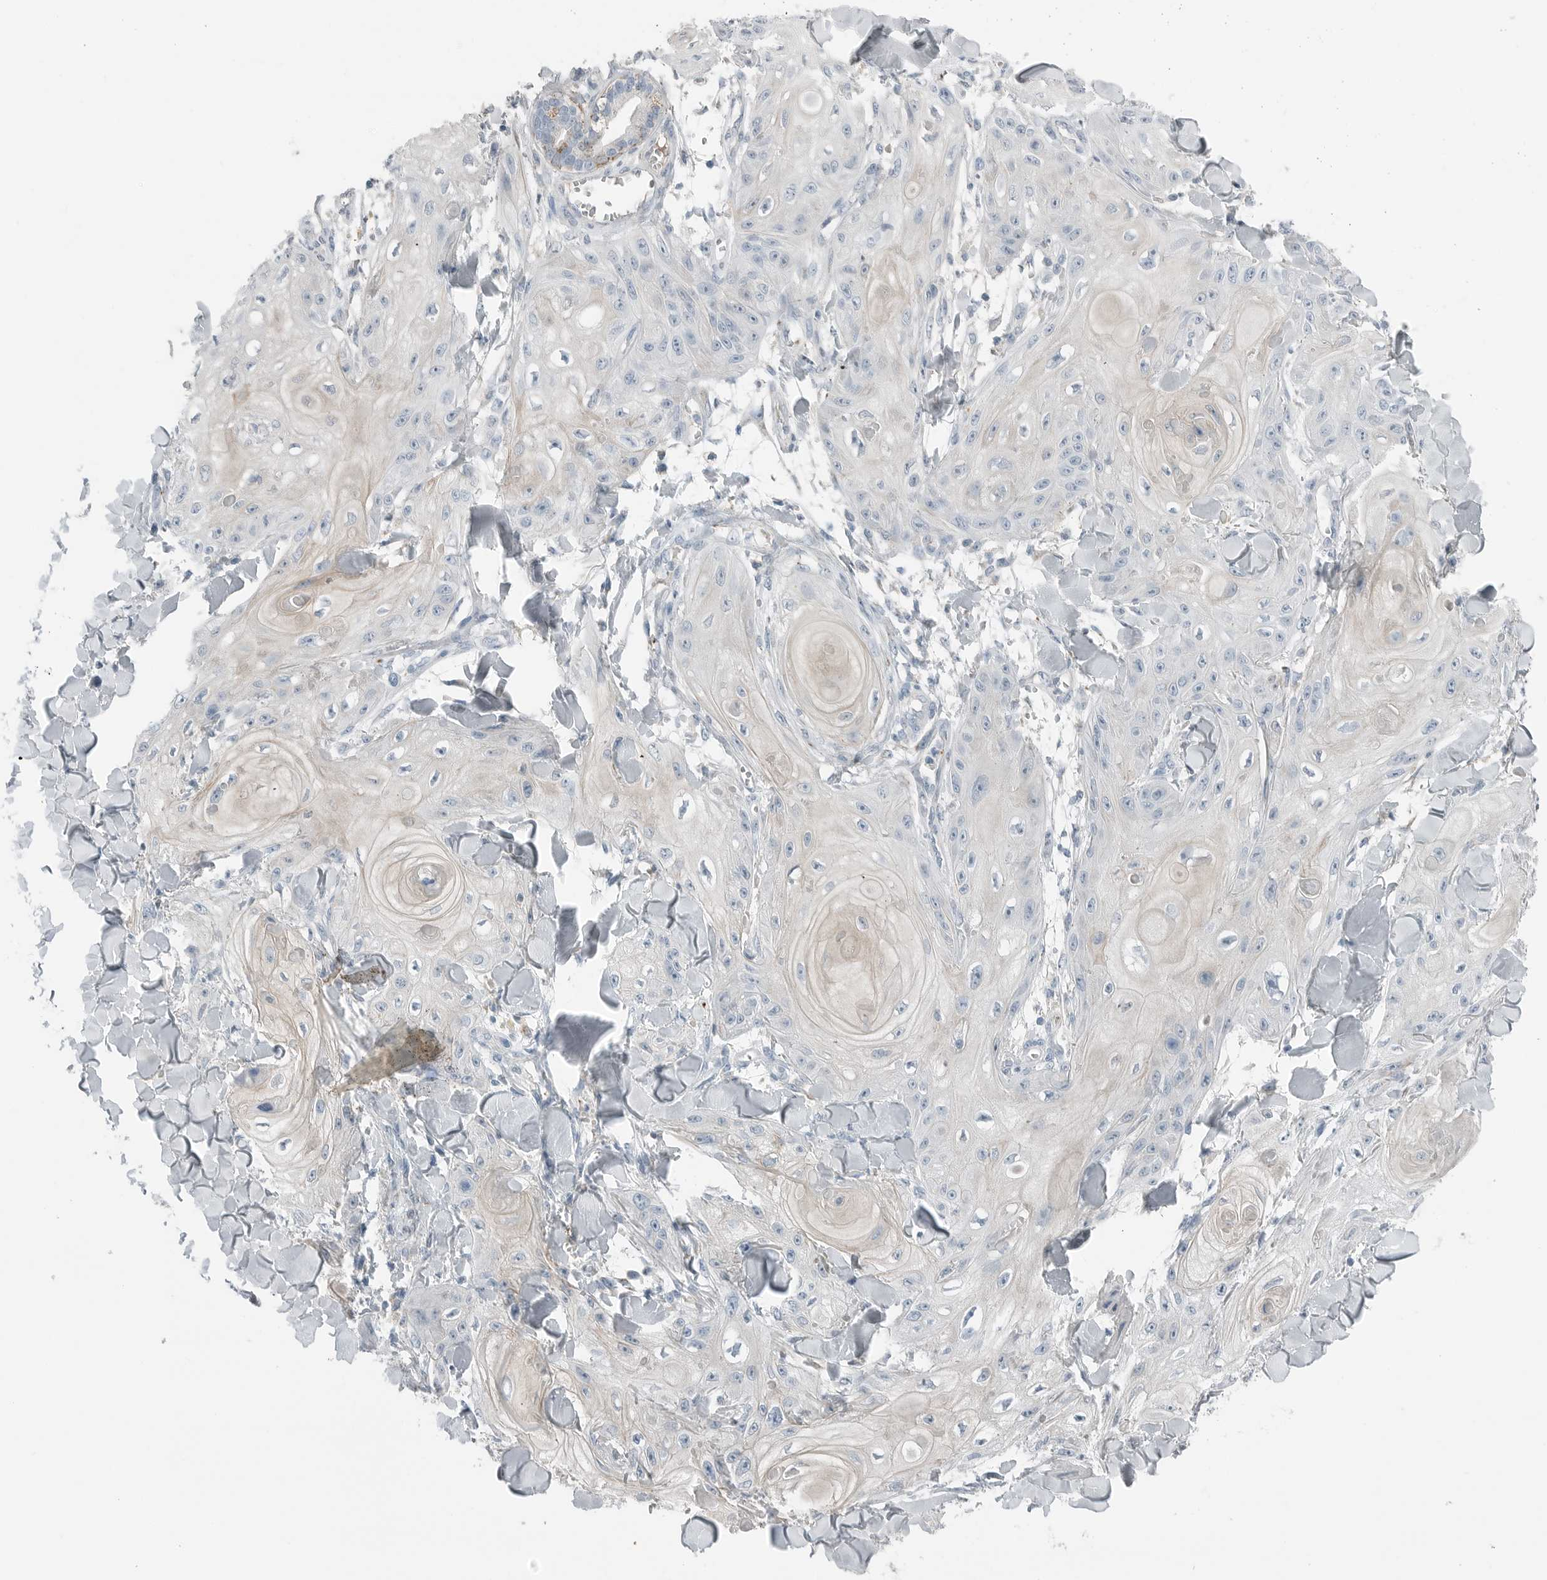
{"staining": {"intensity": "negative", "quantity": "none", "location": "none"}, "tissue": "skin cancer", "cell_type": "Tumor cells", "image_type": "cancer", "snomed": [{"axis": "morphology", "description": "Squamous cell carcinoma, NOS"}, {"axis": "topography", "description": "Skin"}], "caption": "Histopathology image shows no protein expression in tumor cells of skin cancer (squamous cell carcinoma) tissue.", "gene": "SERPINB7", "patient": {"sex": "male", "age": 74}}